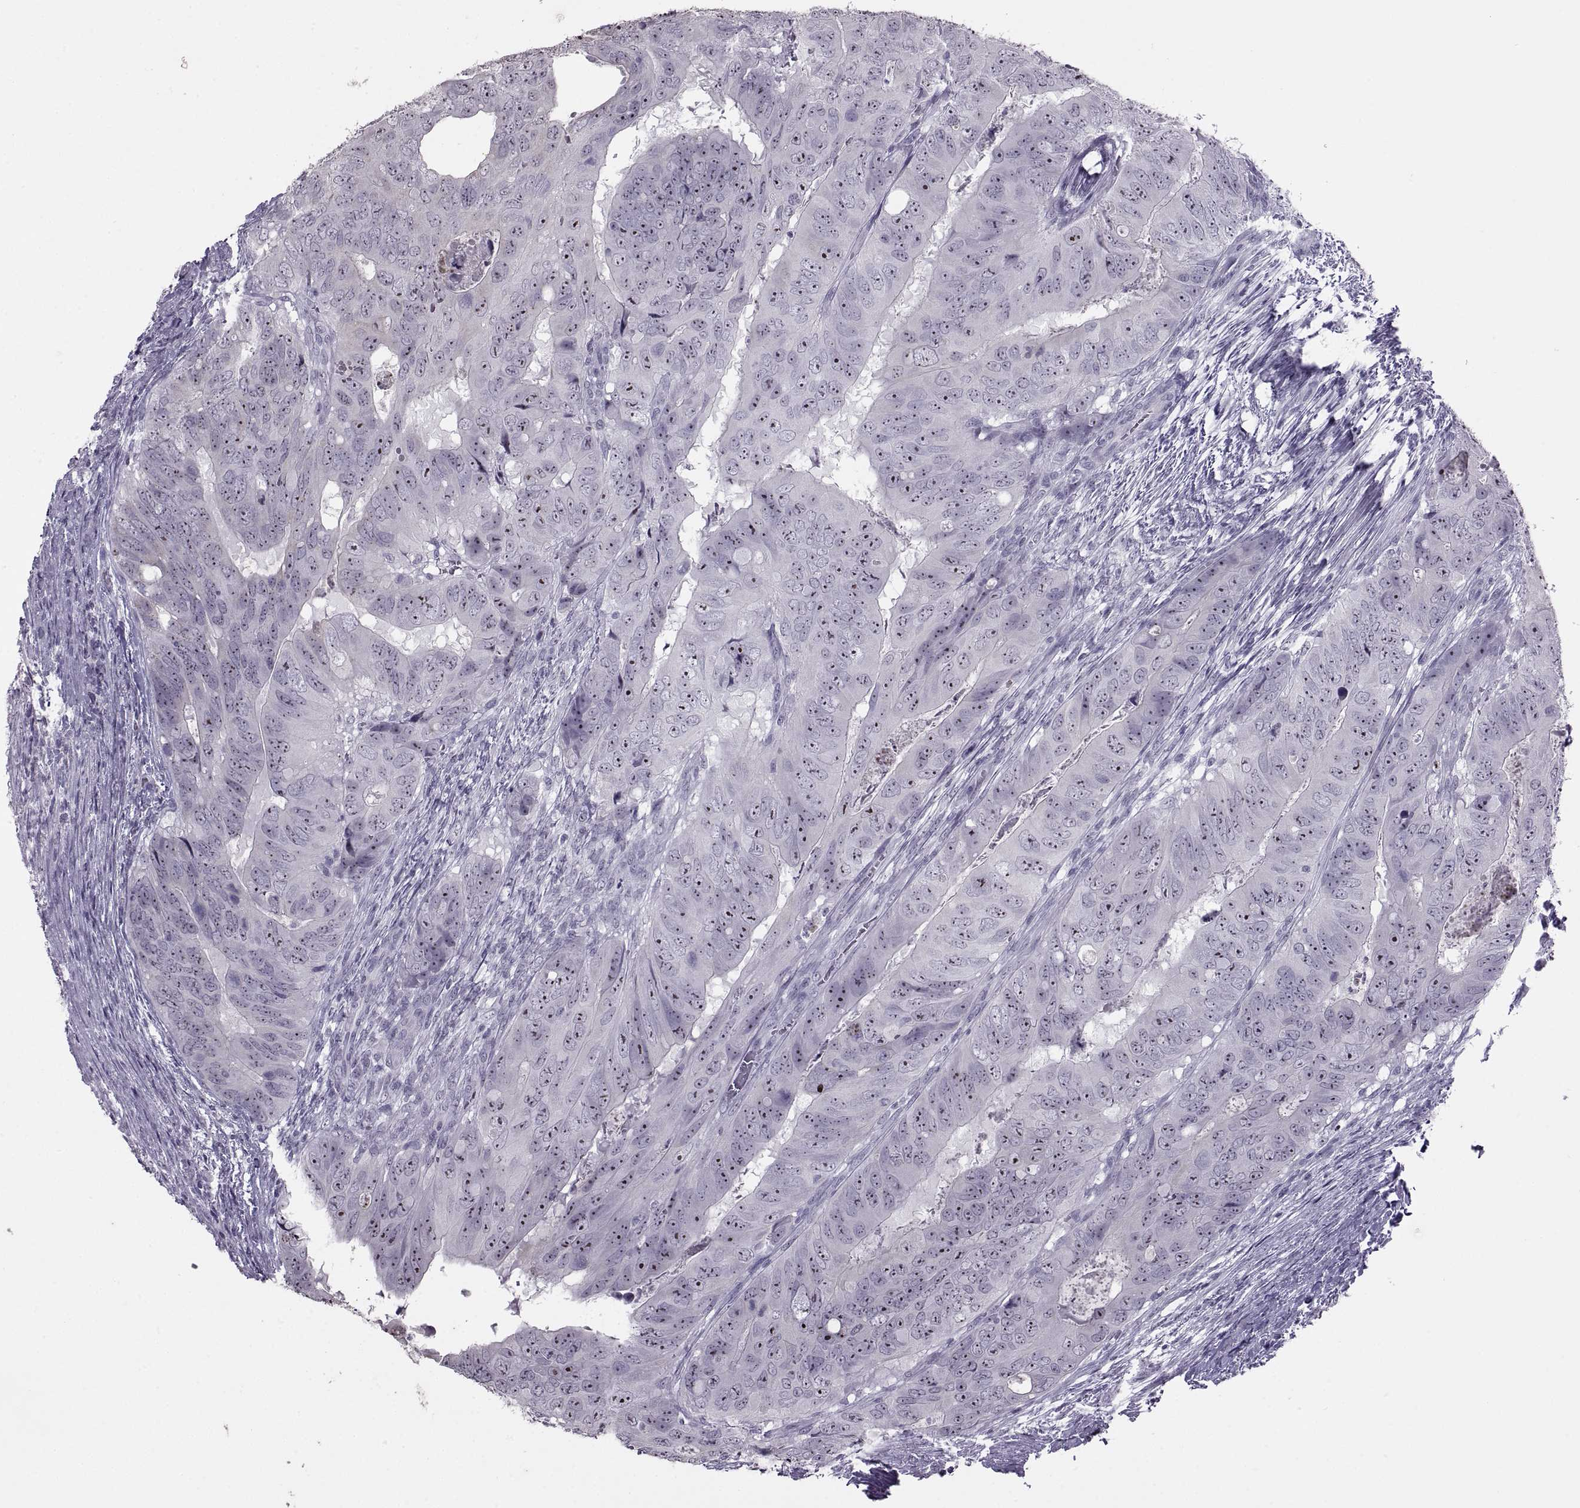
{"staining": {"intensity": "negative", "quantity": "none", "location": "none"}, "tissue": "colorectal cancer", "cell_type": "Tumor cells", "image_type": "cancer", "snomed": [{"axis": "morphology", "description": "Adenocarcinoma, NOS"}, {"axis": "topography", "description": "Colon"}], "caption": "This histopathology image is of colorectal cancer stained with immunohistochemistry (IHC) to label a protein in brown with the nuclei are counter-stained blue. There is no staining in tumor cells. (DAB (3,3'-diaminobenzidine) immunohistochemistry, high magnification).", "gene": "ASIC2", "patient": {"sex": "male", "age": 79}}